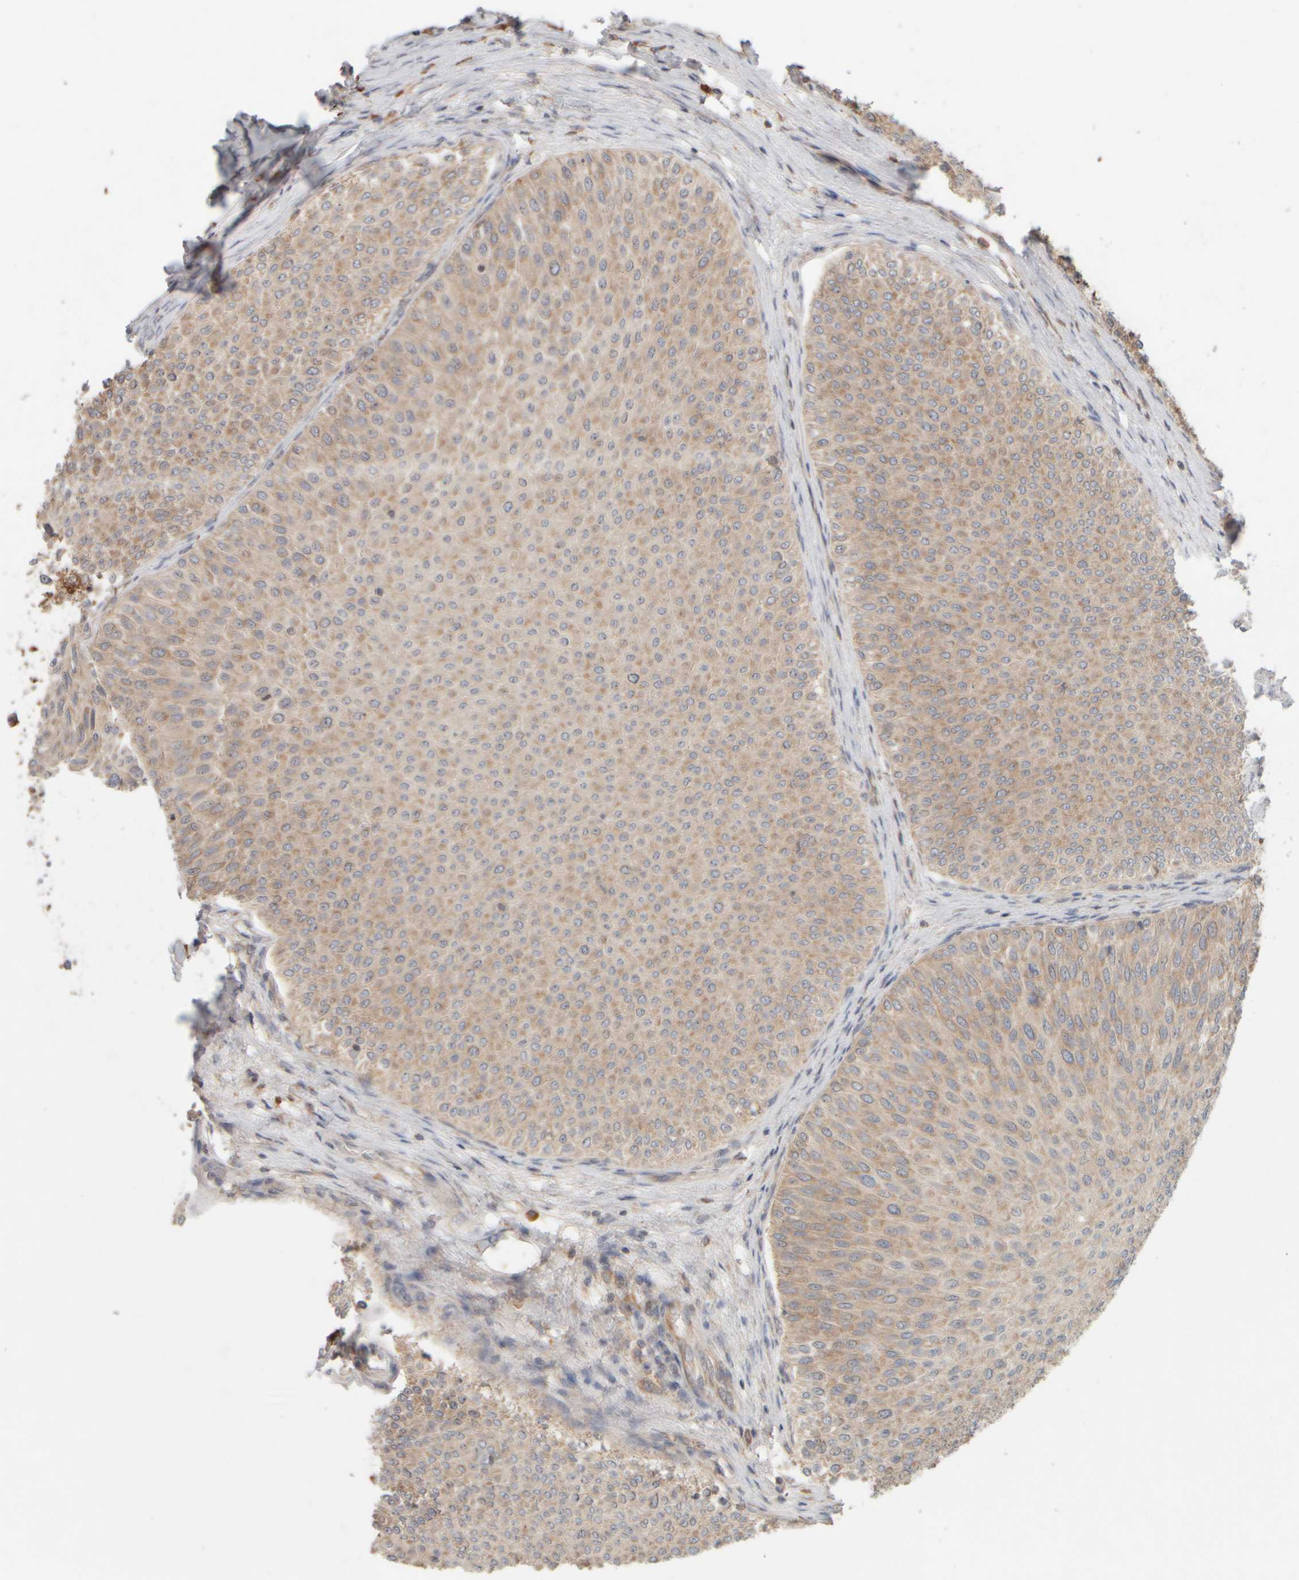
{"staining": {"intensity": "weak", "quantity": ">75%", "location": "cytoplasmic/membranous"}, "tissue": "urothelial cancer", "cell_type": "Tumor cells", "image_type": "cancer", "snomed": [{"axis": "morphology", "description": "Urothelial carcinoma, Low grade"}, {"axis": "topography", "description": "Urinary bladder"}], "caption": "Urothelial carcinoma (low-grade) was stained to show a protein in brown. There is low levels of weak cytoplasmic/membranous expression in approximately >75% of tumor cells.", "gene": "EIF2B3", "patient": {"sex": "male", "age": 78}}